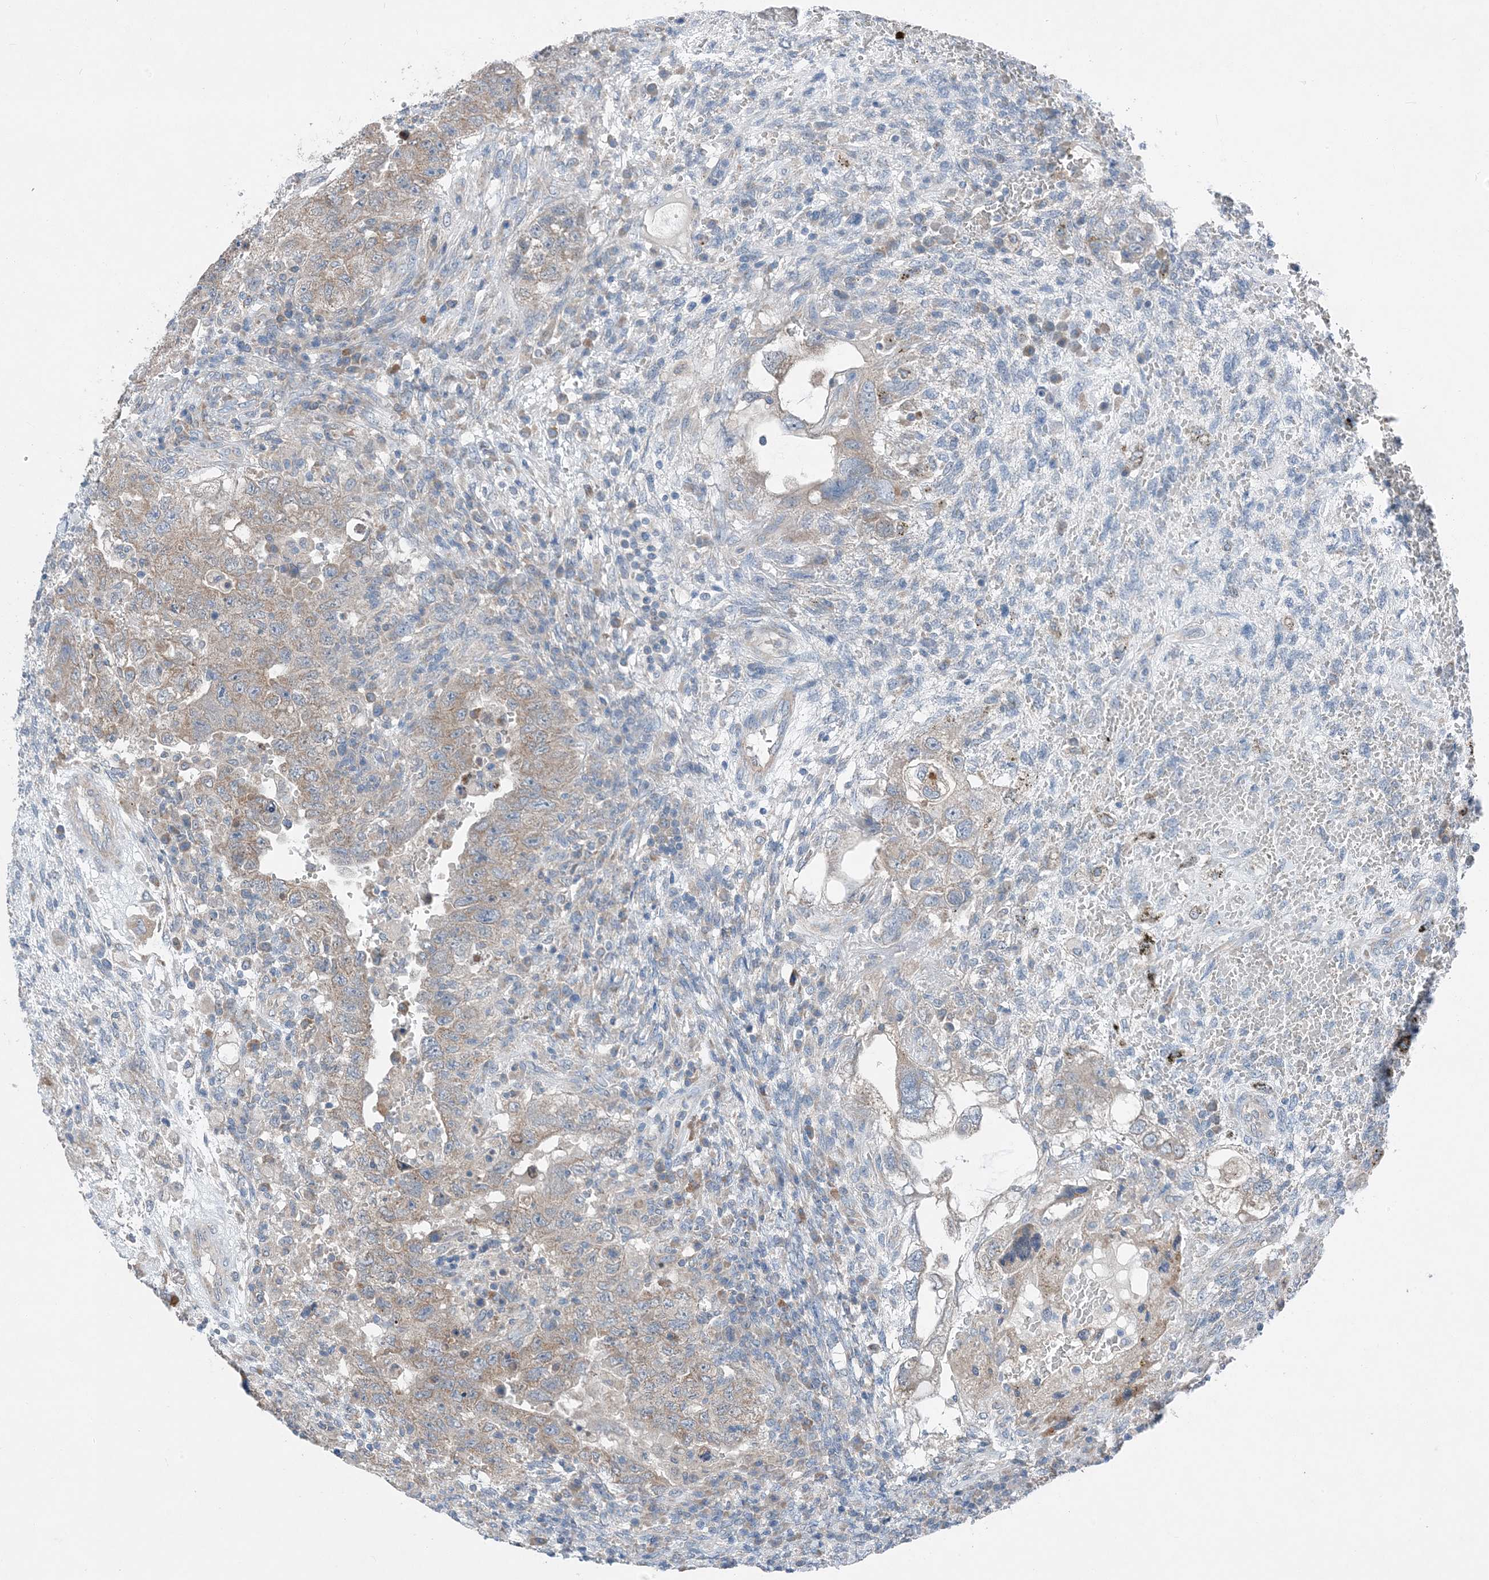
{"staining": {"intensity": "weak", "quantity": "25%-75%", "location": "cytoplasmic/membranous"}, "tissue": "testis cancer", "cell_type": "Tumor cells", "image_type": "cancer", "snomed": [{"axis": "morphology", "description": "Carcinoma, Embryonal, NOS"}, {"axis": "topography", "description": "Testis"}], "caption": "Protein analysis of testis cancer (embryonal carcinoma) tissue shows weak cytoplasmic/membranous positivity in approximately 25%-75% of tumor cells.", "gene": "DHX30", "patient": {"sex": "male", "age": 26}}